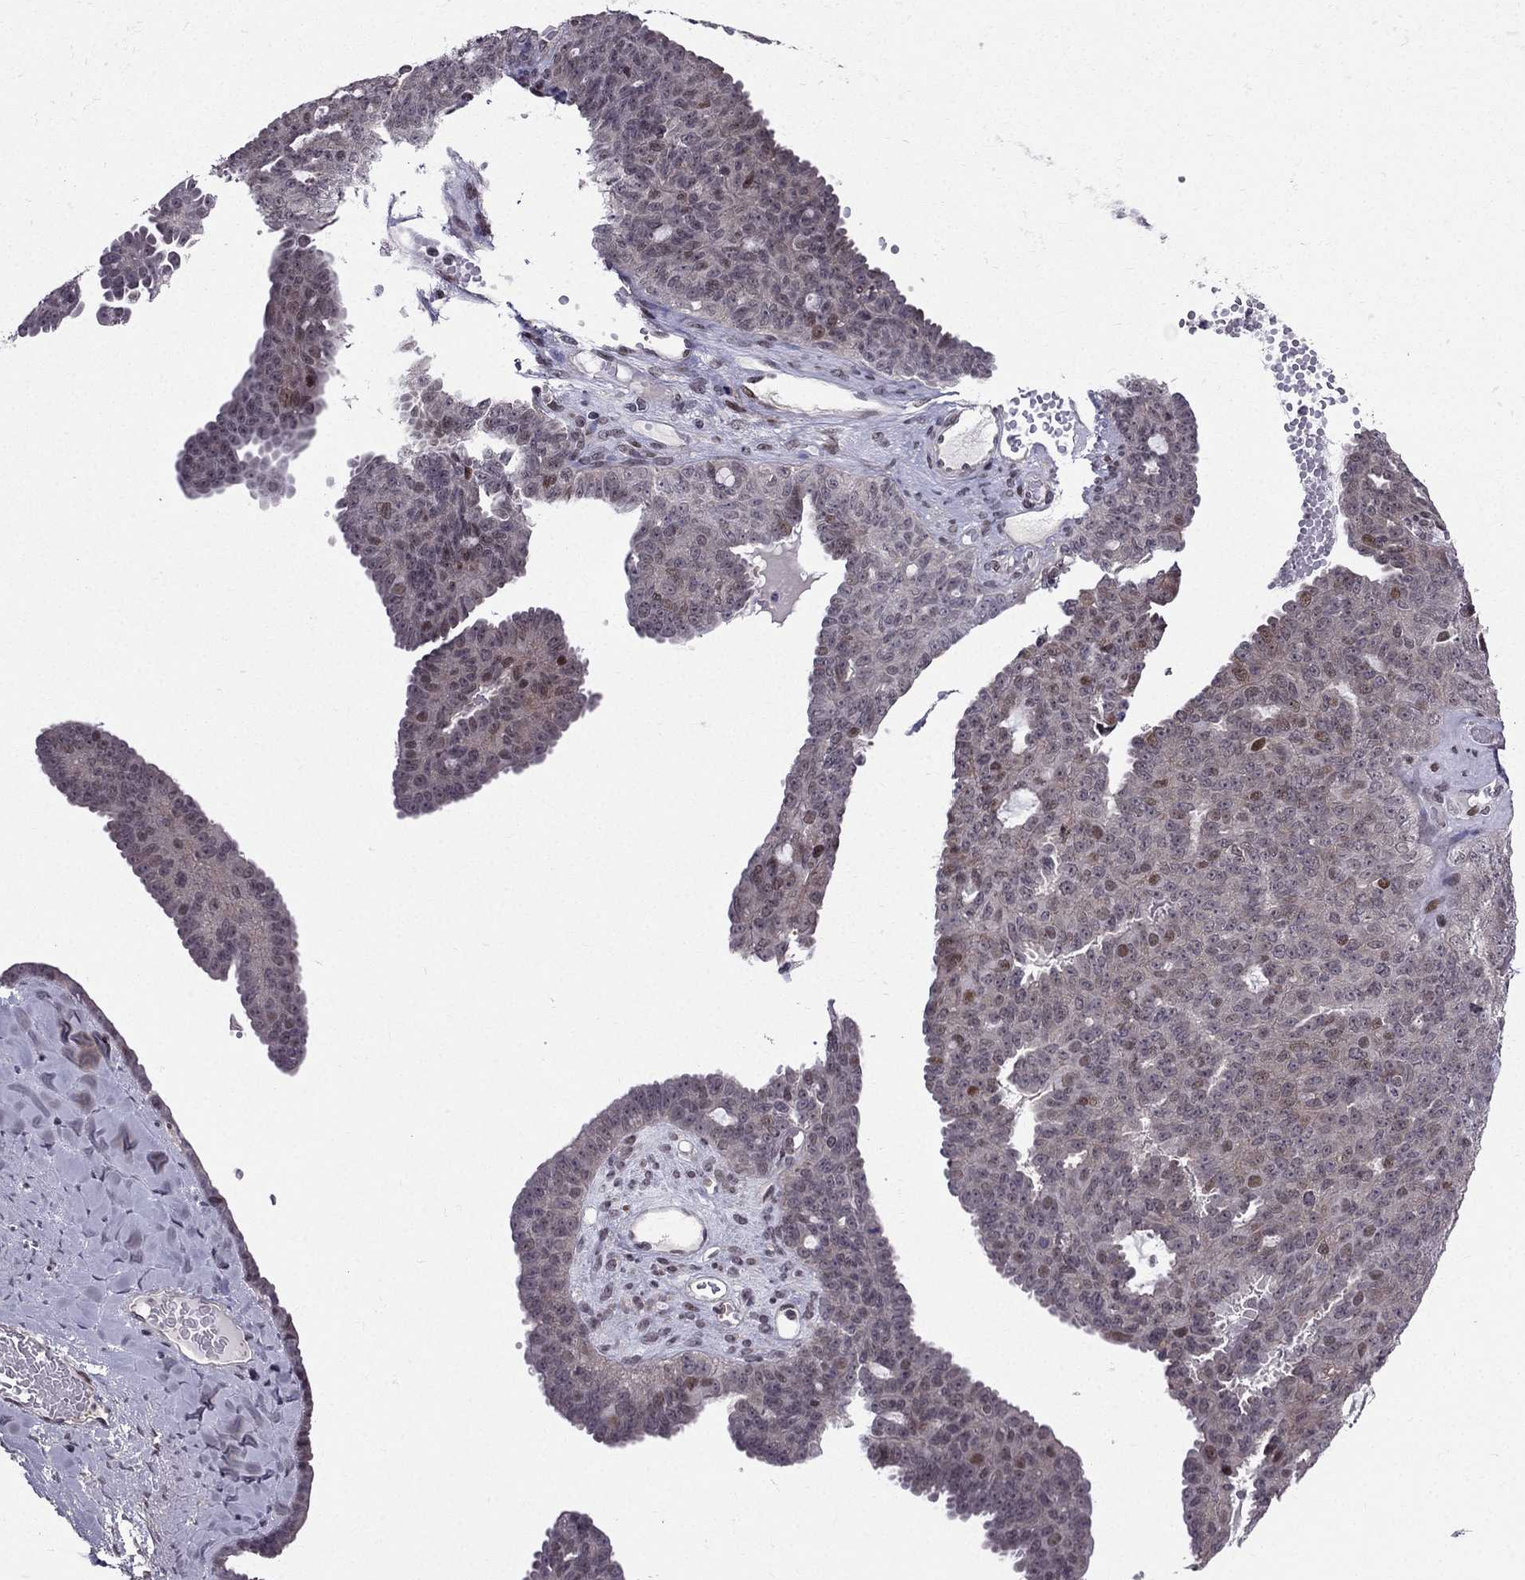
{"staining": {"intensity": "moderate", "quantity": "<25%", "location": "nuclear"}, "tissue": "ovarian cancer", "cell_type": "Tumor cells", "image_type": "cancer", "snomed": [{"axis": "morphology", "description": "Cystadenocarcinoma, serous, NOS"}, {"axis": "topography", "description": "Ovary"}], "caption": "Protein expression analysis of human ovarian cancer reveals moderate nuclear expression in about <25% of tumor cells. The protein of interest is stained brown, and the nuclei are stained in blue (DAB (3,3'-diaminobenzidine) IHC with brightfield microscopy, high magnification).", "gene": "RPRD2", "patient": {"sex": "female", "age": 71}}